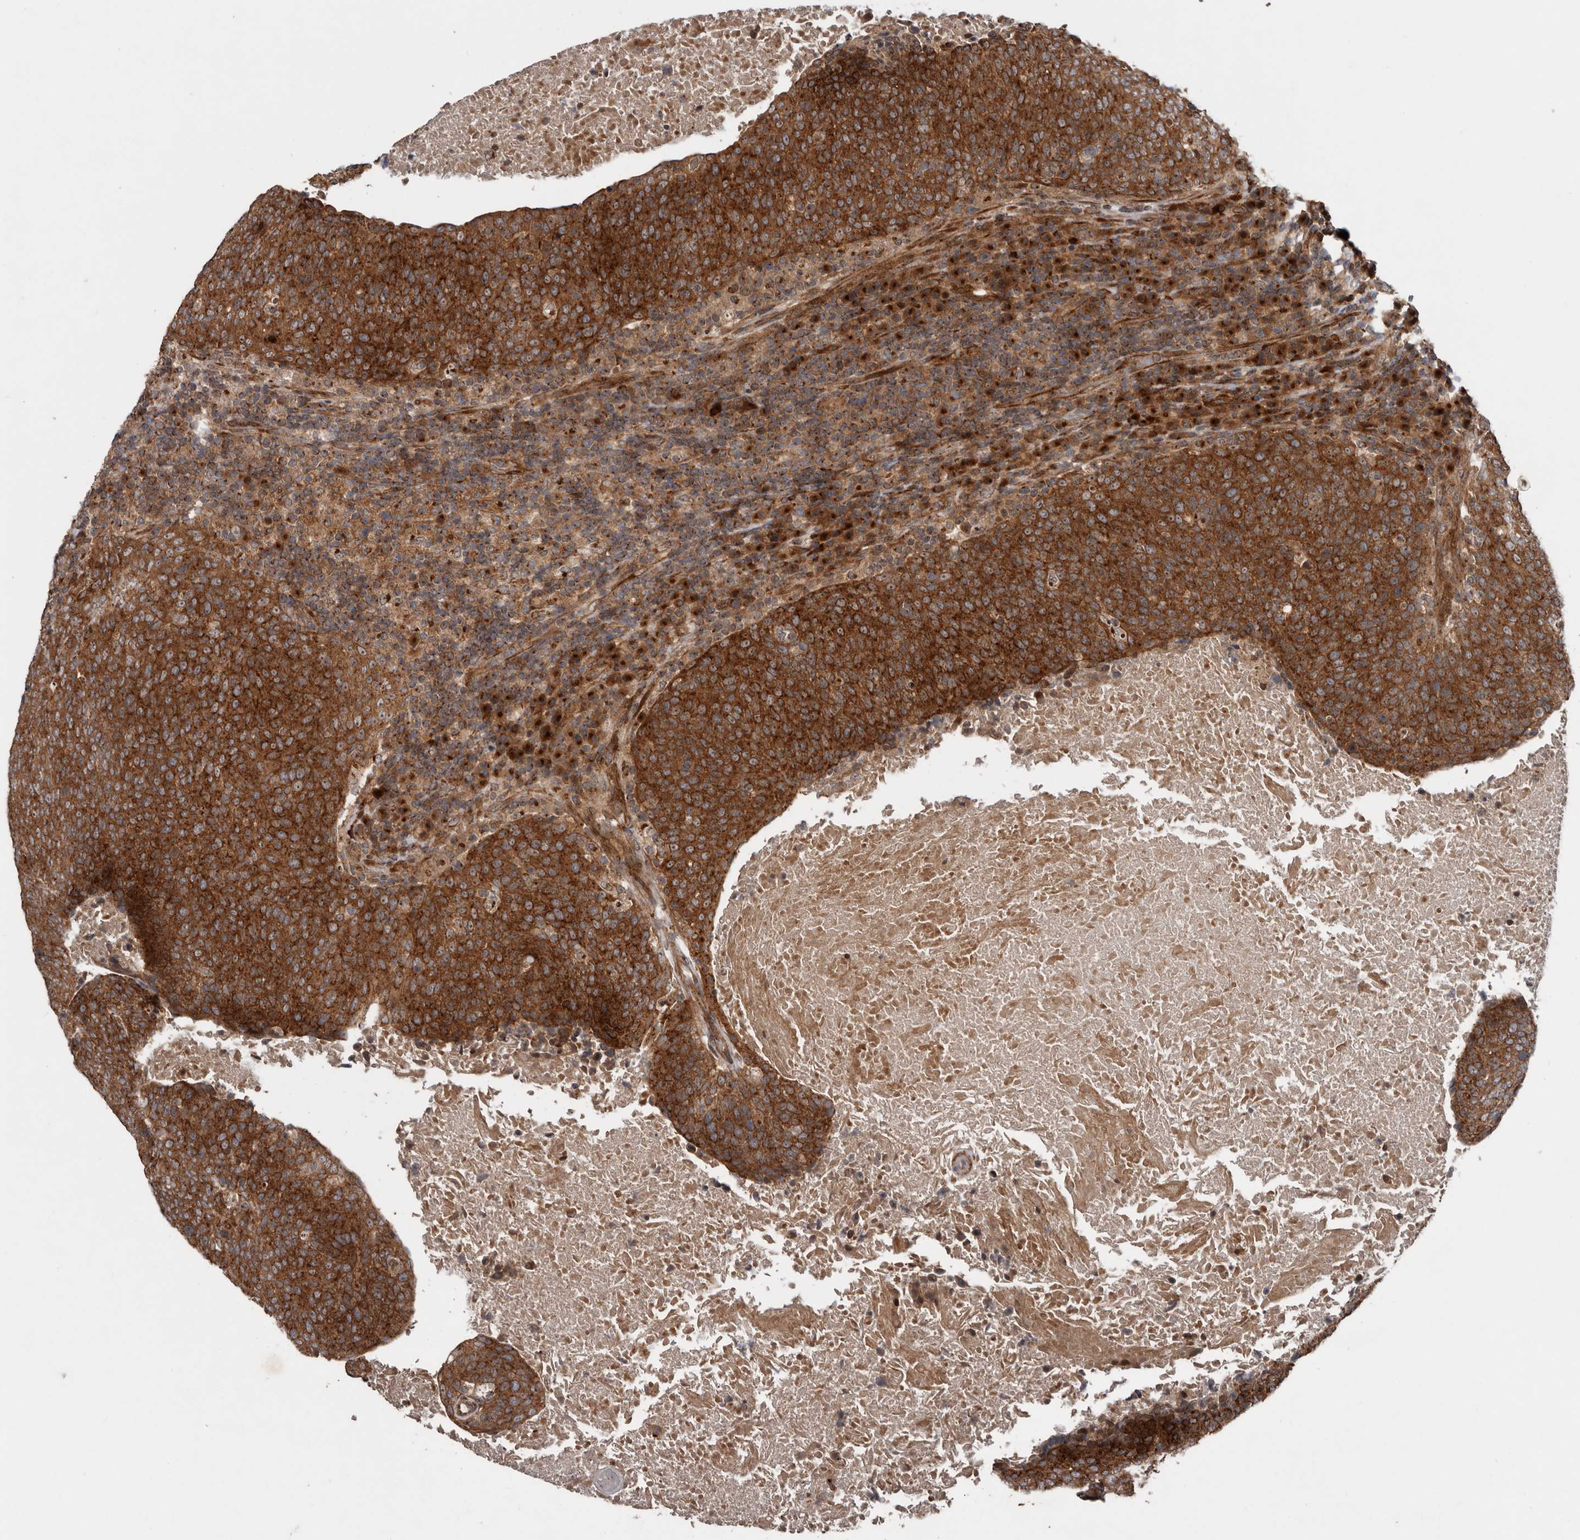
{"staining": {"intensity": "strong", "quantity": ">75%", "location": "cytoplasmic/membranous"}, "tissue": "head and neck cancer", "cell_type": "Tumor cells", "image_type": "cancer", "snomed": [{"axis": "morphology", "description": "Squamous cell carcinoma, NOS"}, {"axis": "morphology", "description": "Squamous cell carcinoma, metastatic, NOS"}, {"axis": "topography", "description": "Lymph node"}, {"axis": "topography", "description": "Head-Neck"}], "caption": "Head and neck cancer (metastatic squamous cell carcinoma) tissue displays strong cytoplasmic/membranous expression in about >75% of tumor cells, visualized by immunohistochemistry. The protein is shown in brown color, while the nuclei are stained blue.", "gene": "CCDC190", "patient": {"sex": "male", "age": 62}}